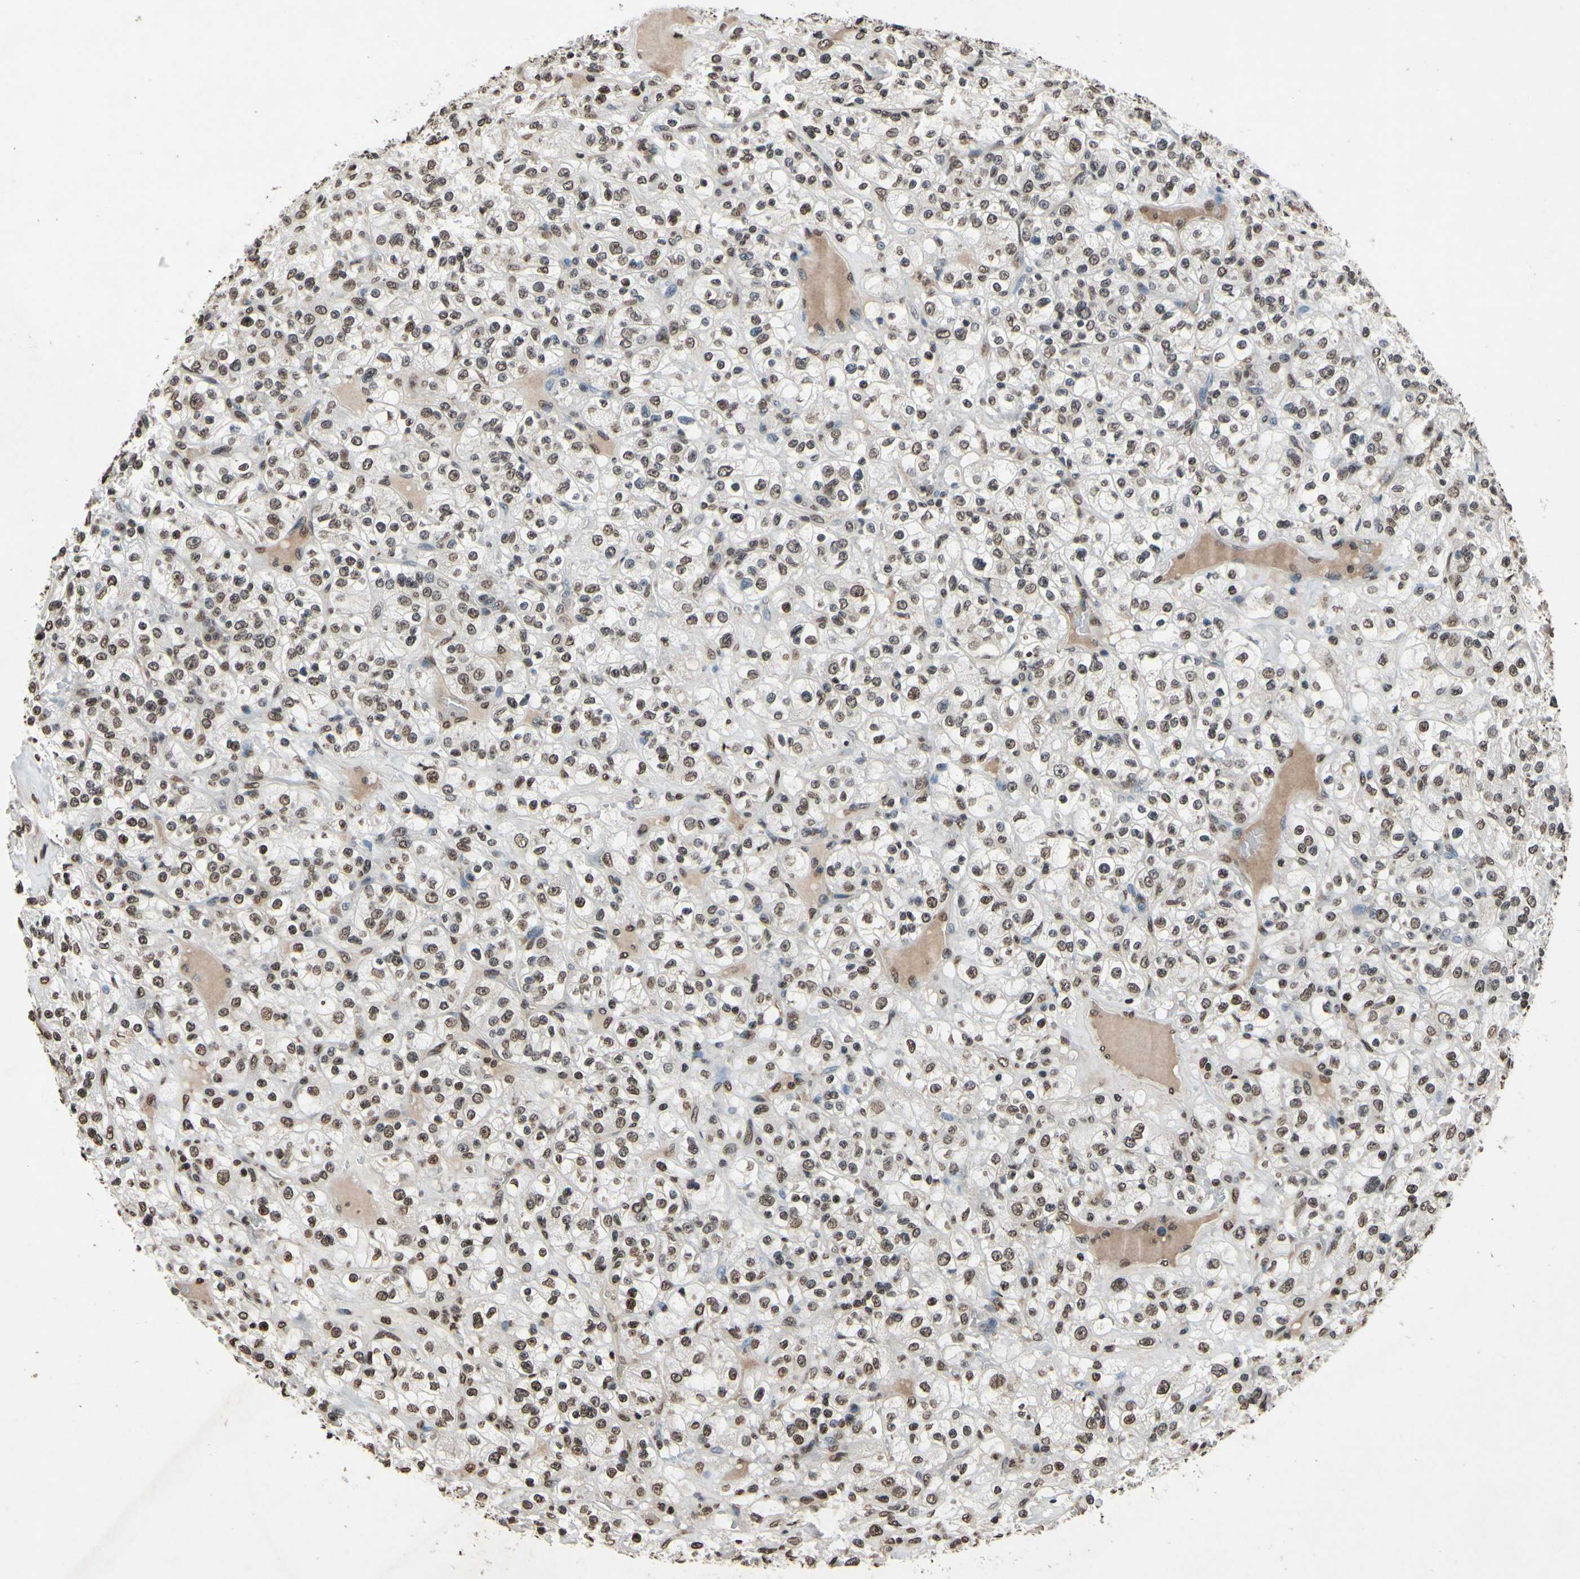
{"staining": {"intensity": "weak", "quantity": "25%-75%", "location": "nuclear"}, "tissue": "renal cancer", "cell_type": "Tumor cells", "image_type": "cancer", "snomed": [{"axis": "morphology", "description": "Normal tissue, NOS"}, {"axis": "morphology", "description": "Adenocarcinoma, NOS"}, {"axis": "topography", "description": "Kidney"}], "caption": "Immunohistochemistry image of renal adenocarcinoma stained for a protein (brown), which reveals low levels of weak nuclear expression in about 25%-75% of tumor cells.", "gene": "HIPK2", "patient": {"sex": "female", "age": 72}}